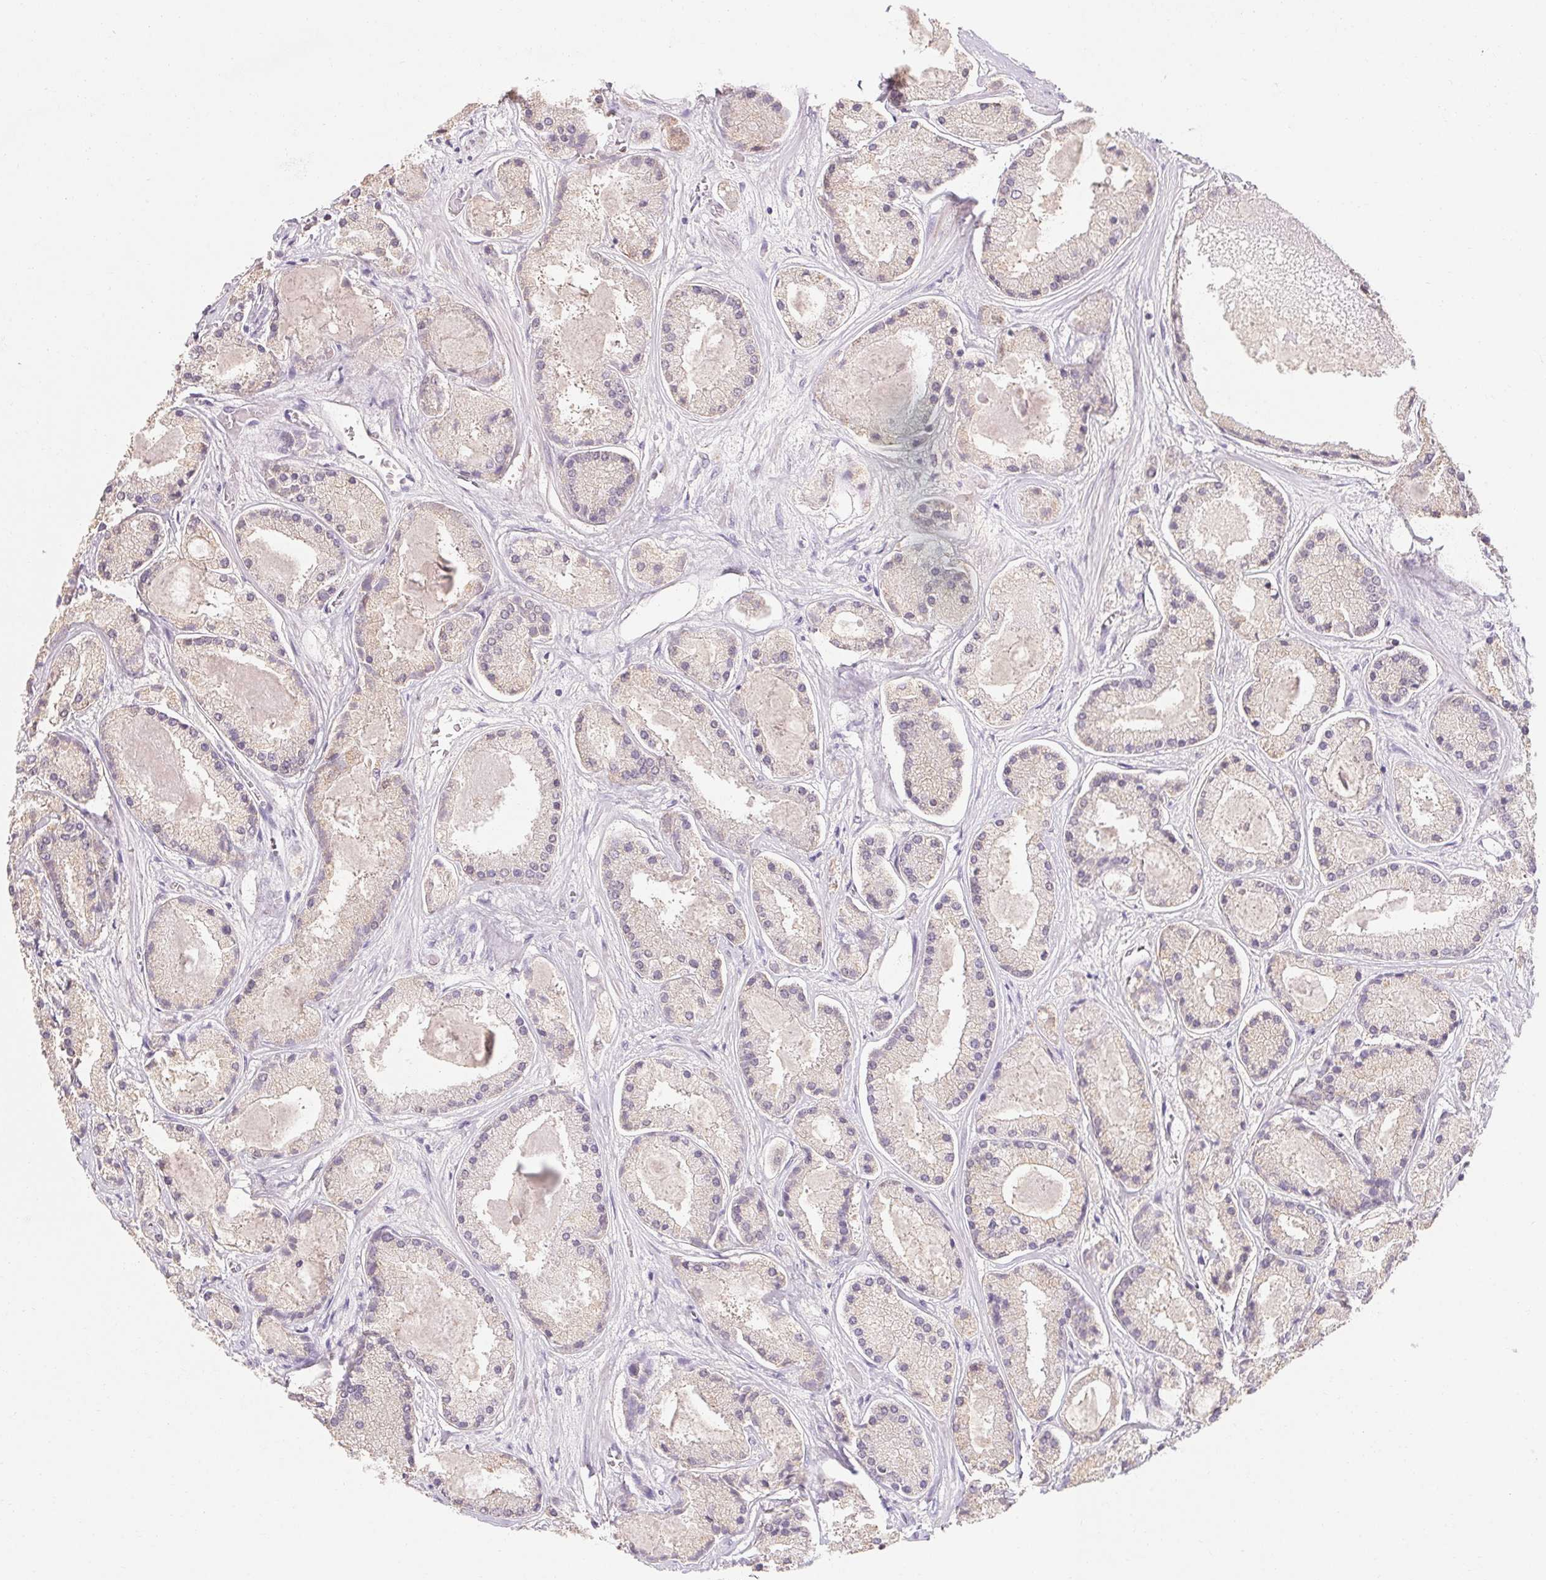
{"staining": {"intensity": "moderate", "quantity": "<25%", "location": "cytoplasmic/membranous"}, "tissue": "prostate cancer", "cell_type": "Tumor cells", "image_type": "cancer", "snomed": [{"axis": "morphology", "description": "Adenocarcinoma, High grade"}, {"axis": "topography", "description": "Prostate"}], "caption": "Prostate cancer stained for a protein displays moderate cytoplasmic/membranous positivity in tumor cells.", "gene": "MAP7D2", "patient": {"sex": "male", "age": 67}}